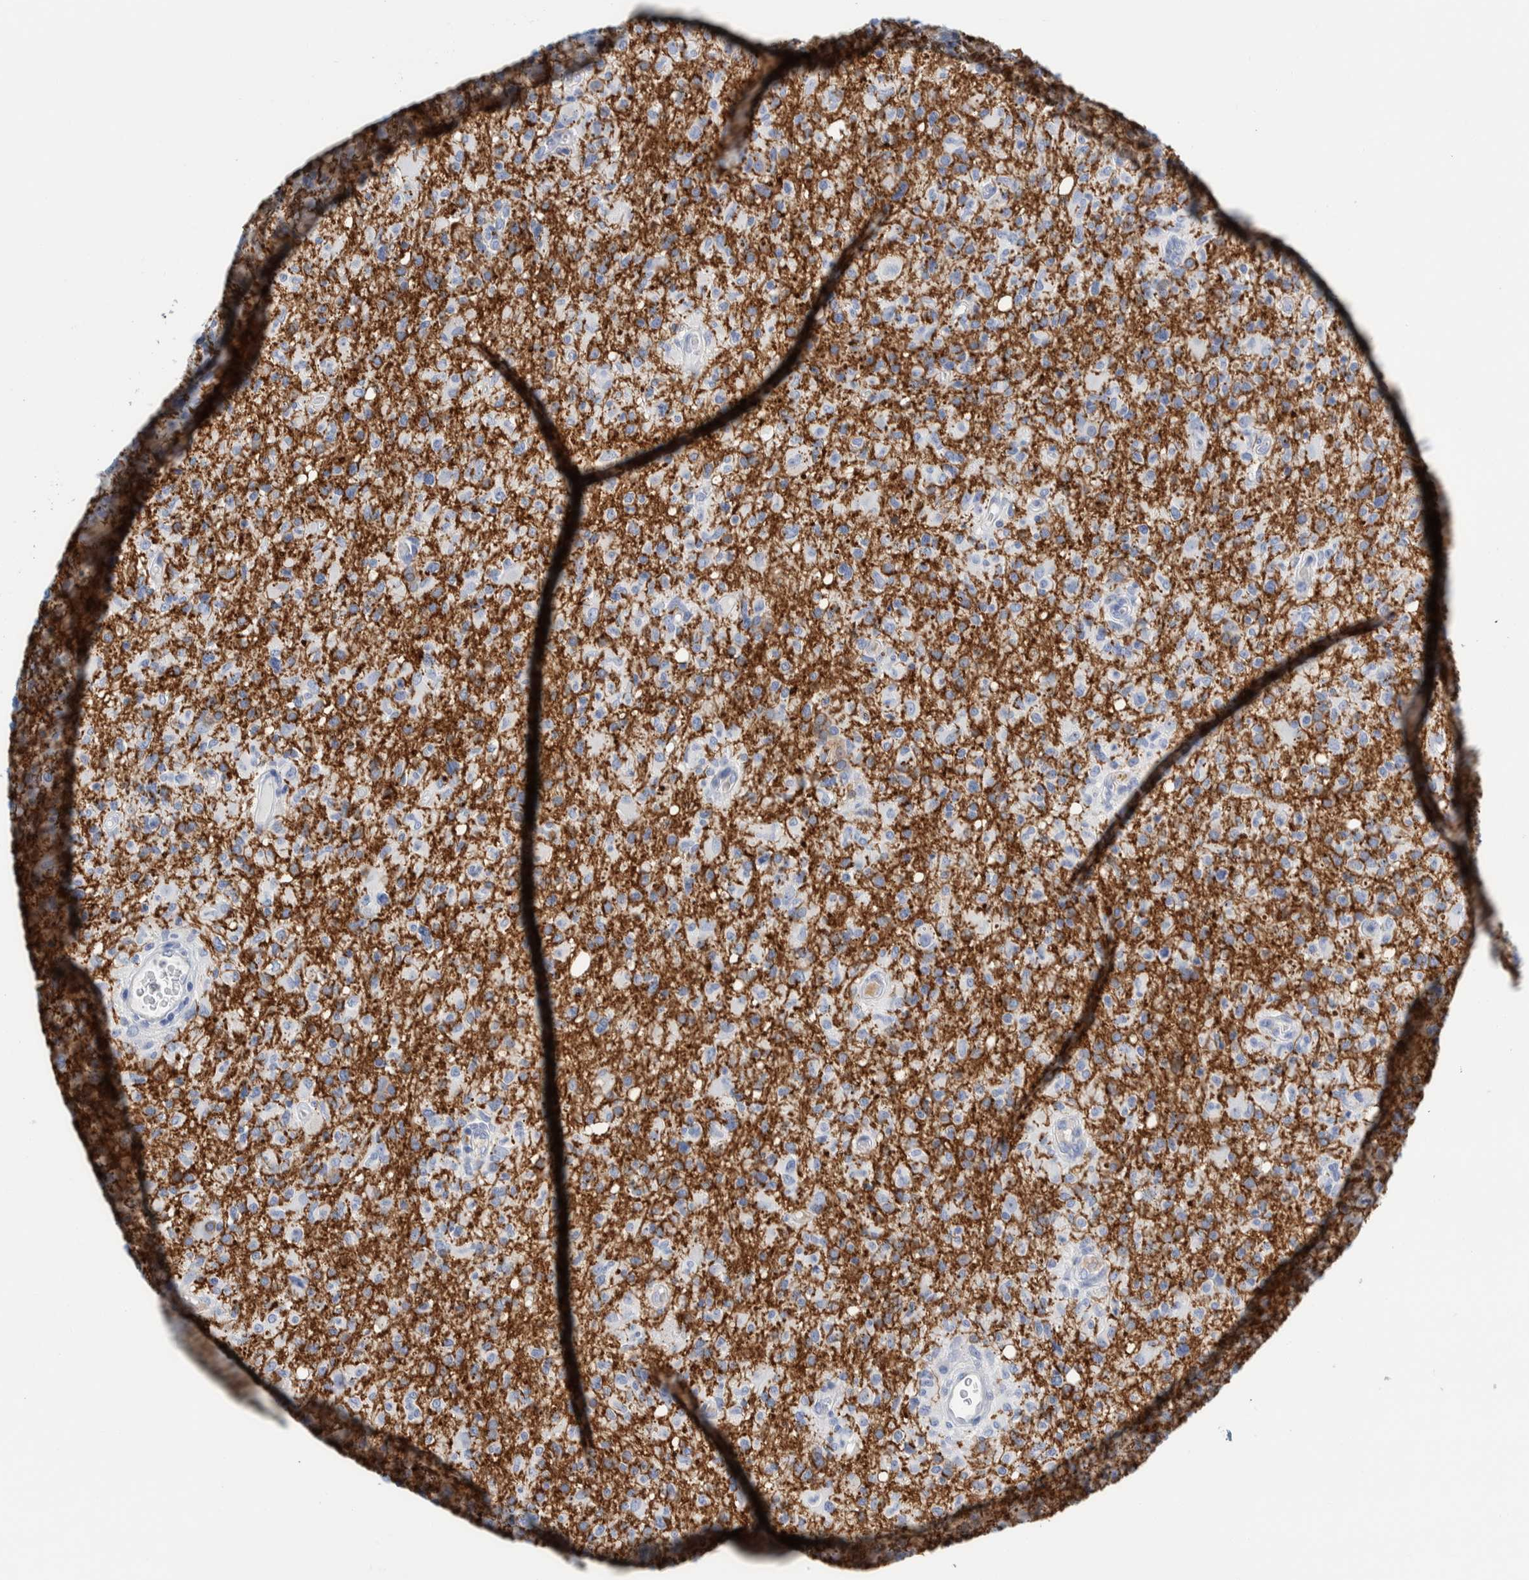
{"staining": {"intensity": "negative", "quantity": "none", "location": "none"}, "tissue": "glioma", "cell_type": "Tumor cells", "image_type": "cancer", "snomed": [{"axis": "morphology", "description": "Glioma, malignant, High grade"}, {"axis": "topography", "description": "Brain"}], "caption": "Glioma was stained to show a protein in brown. There is no significant expression in tumor cells.", "gene": "MOG", "patient": {"sex": "female", "age": 57}}